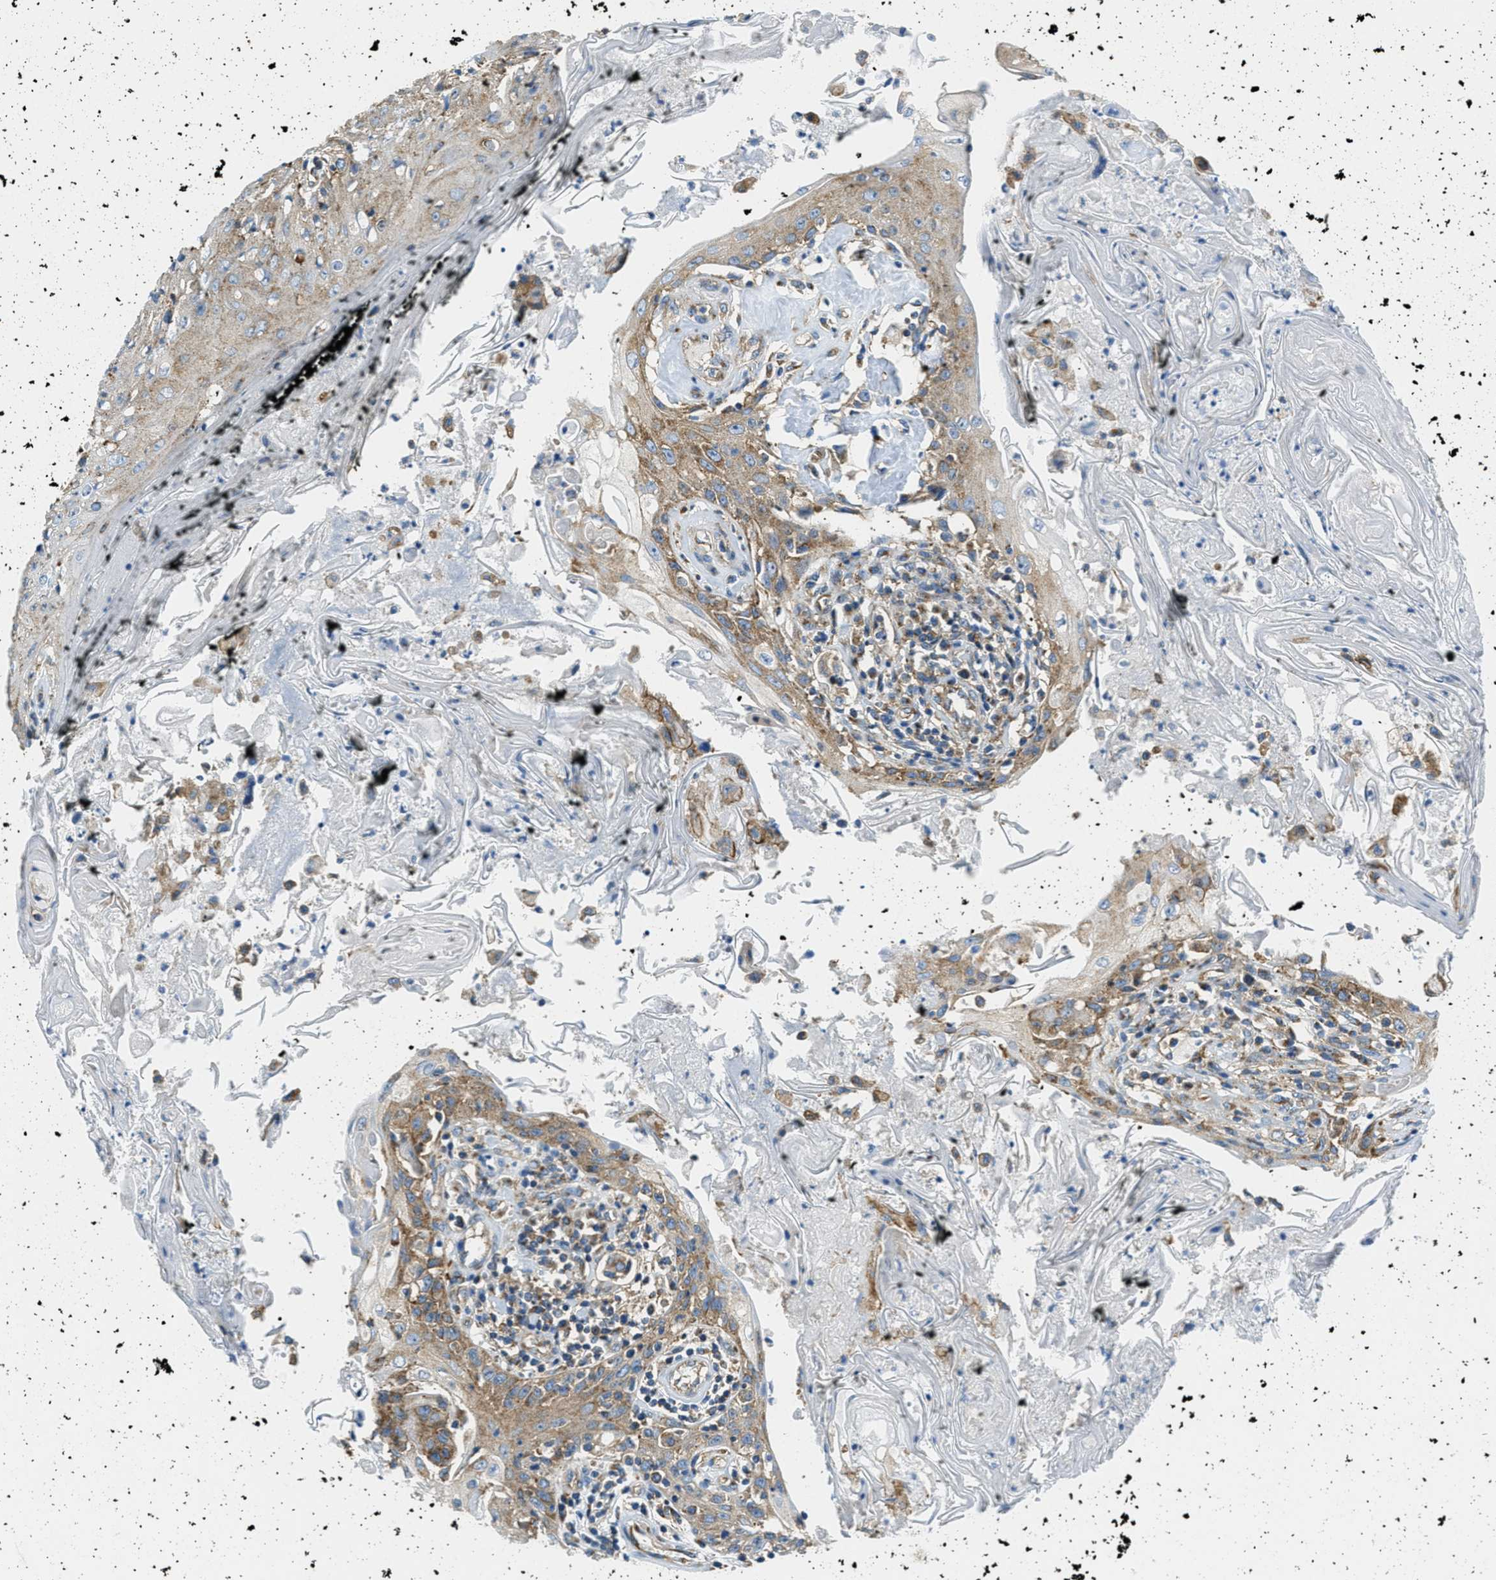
{"staining": {"intensity": "moderate", "quantity": "25%-75%", "location": "cytoplasmic/membranous"}, "tissue": "head and neck cancer", "cell_type": "Tumor cells", "image_type": "cancer", "snomed": [{"axis": "morphology", "description": "Squamous cell carcinoma, NOS"}, {"axis": "topography", "description": "Oral tissue"}, {"axis": "topography", "description": "Head-Neck"}], "caption": "Protein expression analysis of squamous cell carcinoma (head and neck) demonstrates moderate cytoplasmic/membranous staining in about 25%-75% of tumor cells. (DAB (3,3'-diaminobenzidine) IHC with brightfield microscopy, high magnification).", "gene": "AP2B1", "patient": {"sex": "female", "age": 76}}